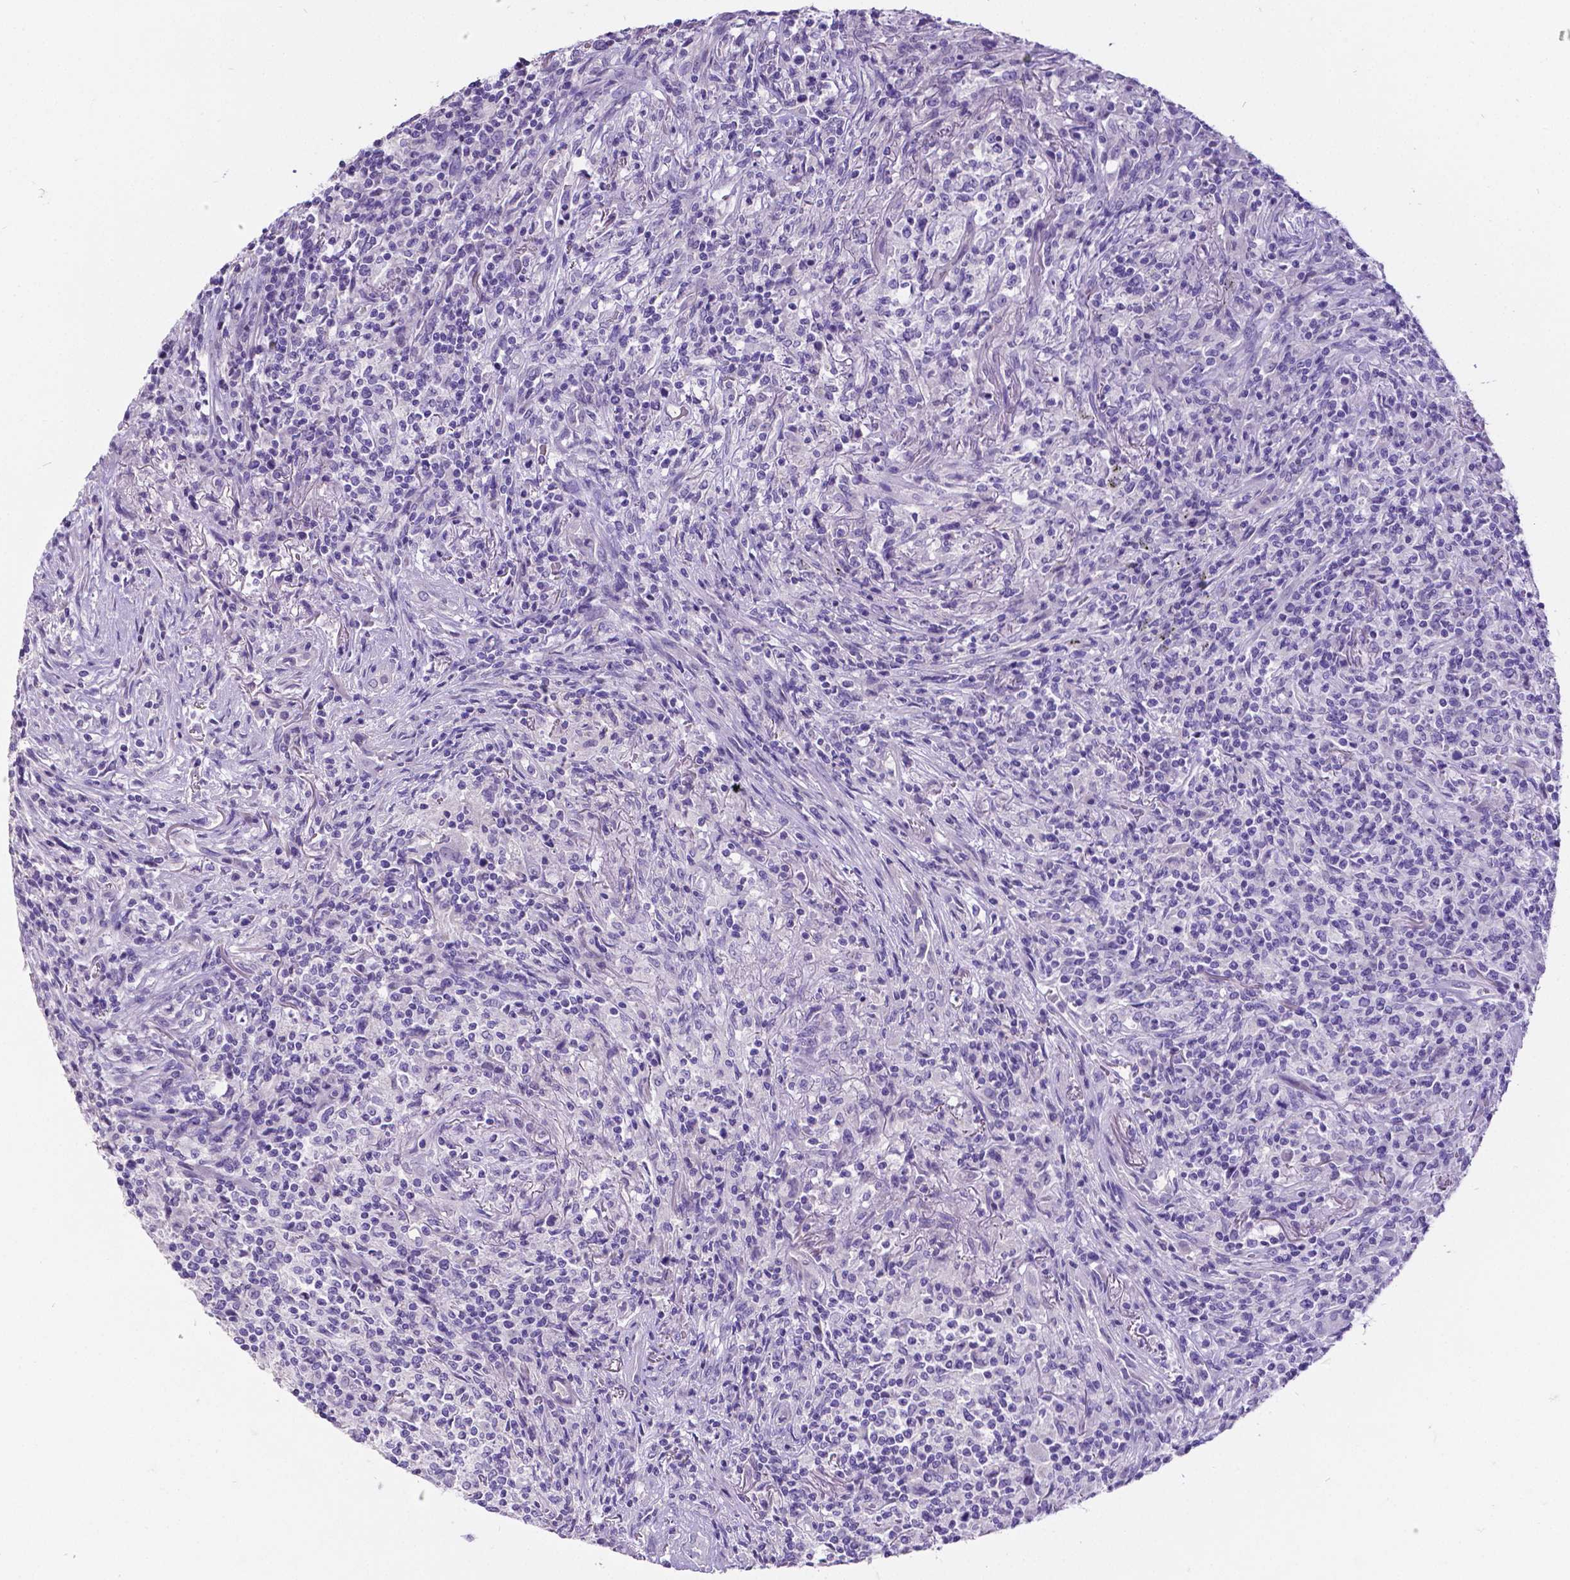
{"staining": {"intensity": "negative", "quantity": "none", "location": "none"}, "tissue": "lymphoma", "cell_type": "Tumor cells", "image_type": "cancer", "snomed": [{"axis": "morphology", "description": "Malignant lymphoma, non-Hodgkin's type, High grade"}, {"axis": "topography", "description": "Lung"}], "caption": "Lymphoma stained for a protein using IHC reveals no positivity tumor cells.", "gene": "SATB2", "patient": {"sex": "male", "age": 79}}